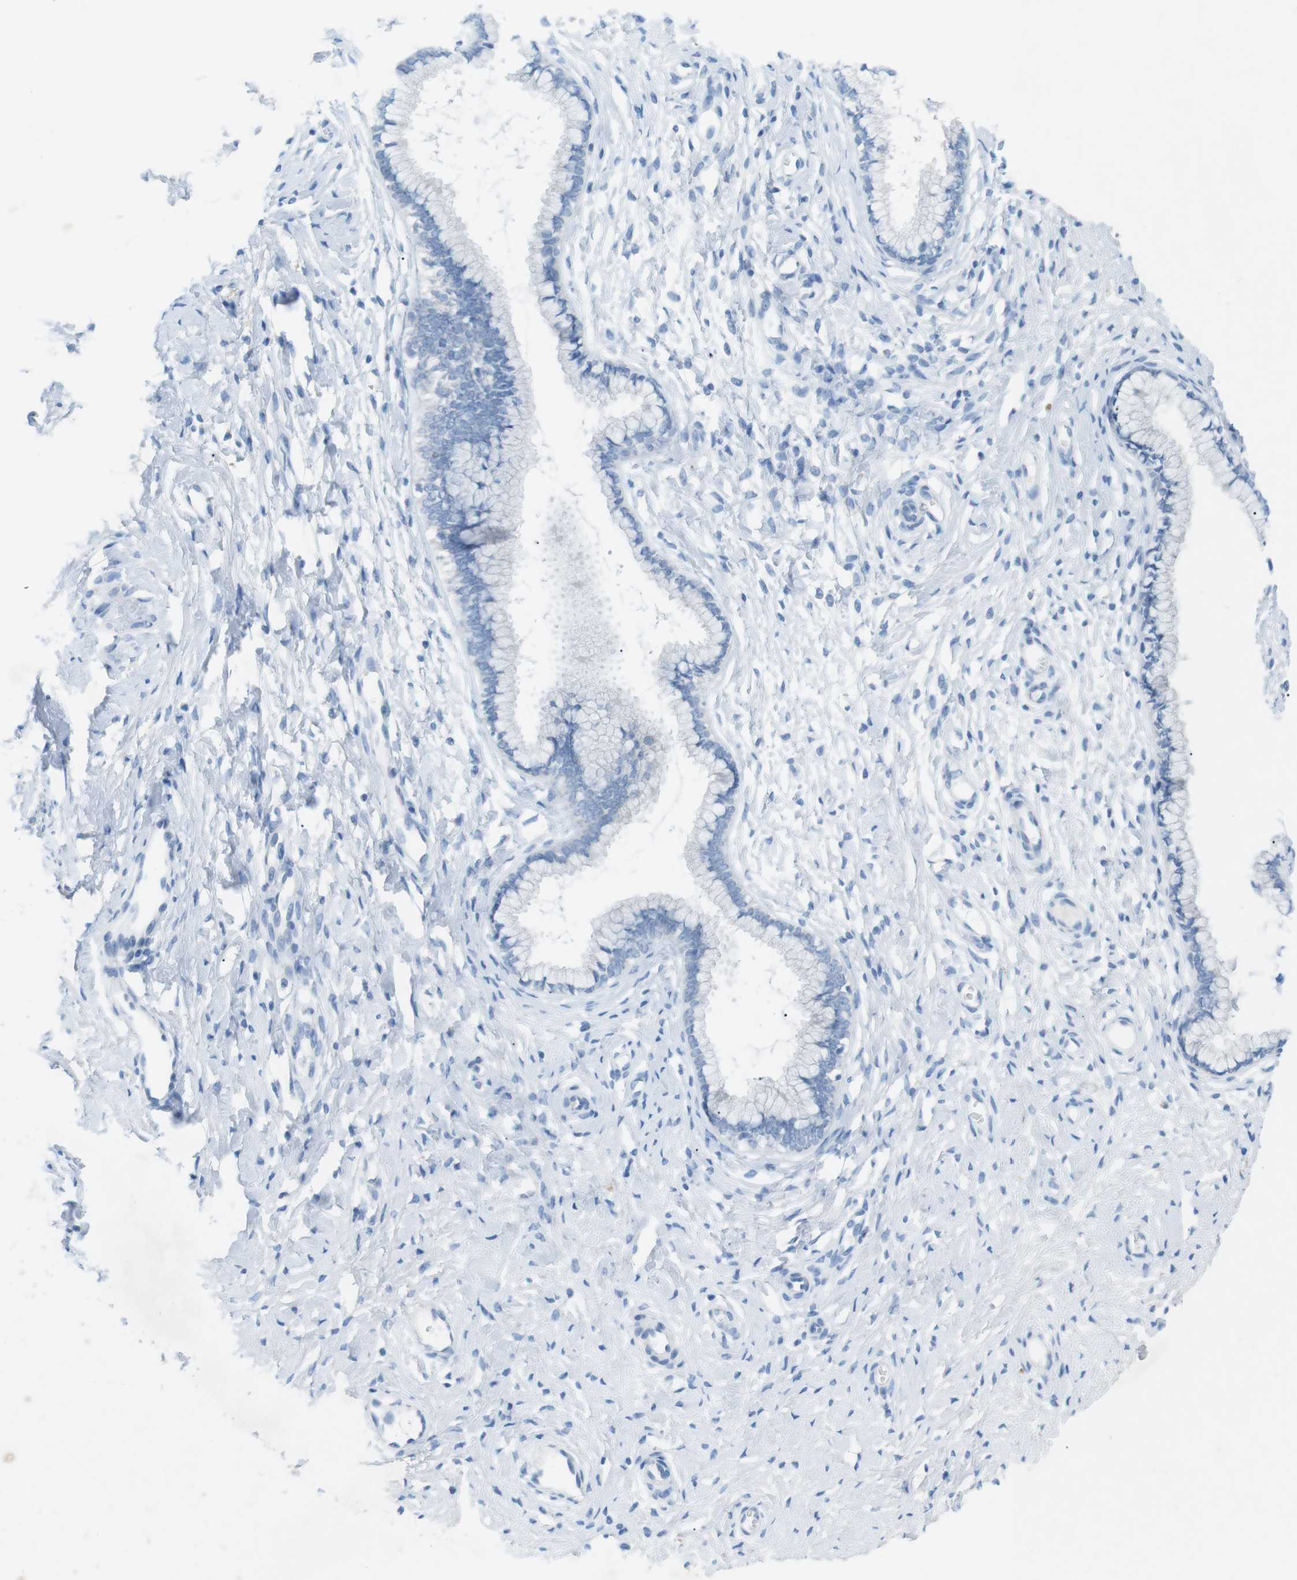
{"staining": {"intensity": "negative", "quantity": "none", "location": "none"}, "tissue": "cervix", "cell_type": "Glandular cells", "image_type": "normal", "snomed": [{"axis": "morphology", "description": "Normal tissue, NOS"}, {"axis": "topography", "description": "Cervix"}], "caption": "Human cervix stained for a protein using immunohistochemistry exhibits no staining in glandular cells.", "gene": "SALL4", "patient": {"sex": "female", "age": 65}}